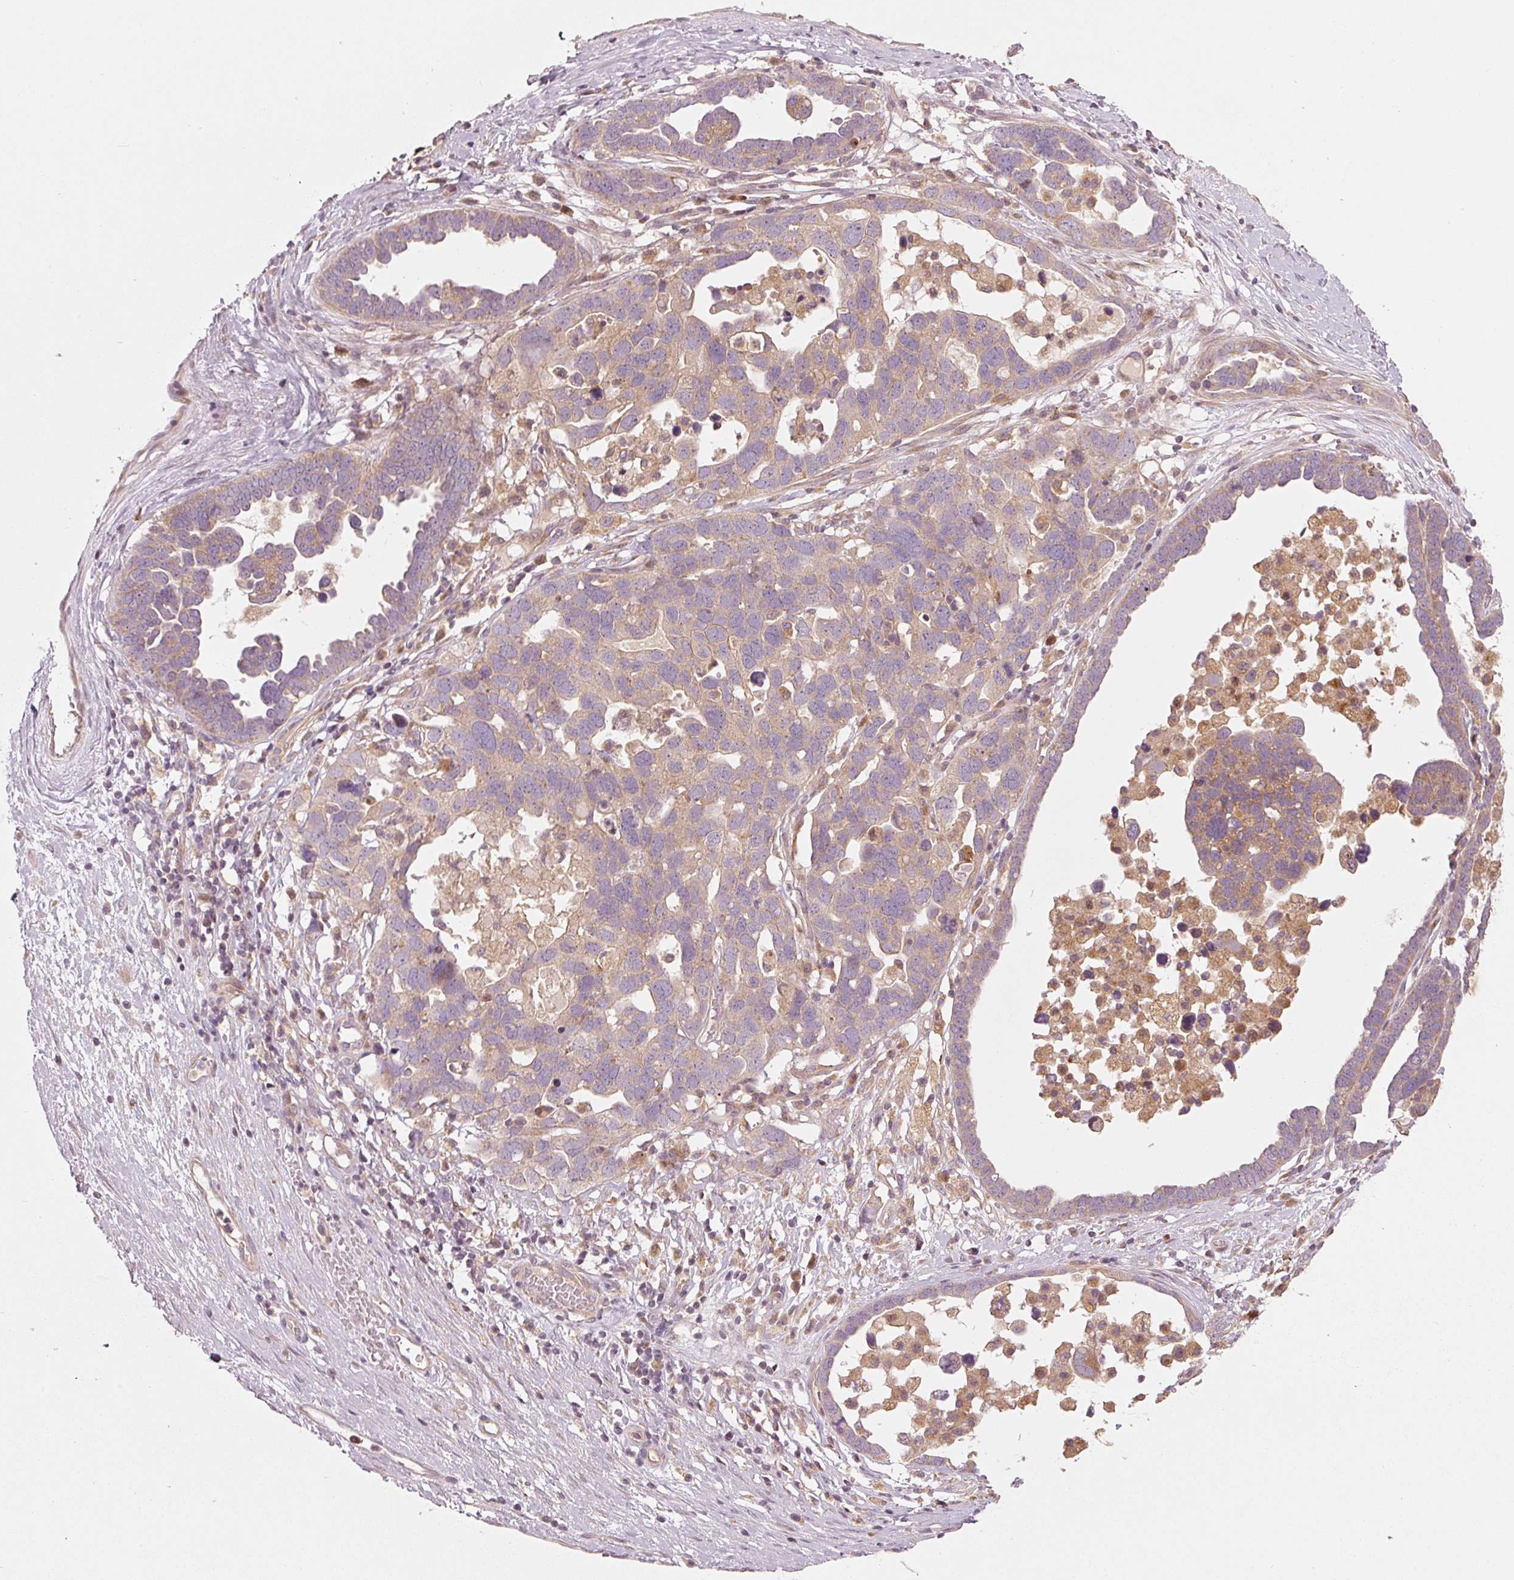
{"staining": {"intensity": "weak", "quantity": ">75%", "location": "cytoplasmic/membranous"}, "tissue": "ovarian cancer", "cell_type": "Tumor cells", "image_type": "cancer", "snomed": [{"axis": "morphology", "description": "Cystadenocarcinoma, serous, NOS"}, {"axis": "topography", "description": "Ovary"}], "caption": "Approximately >75% of tumor cells in human ovarian serous cystadenocarcinoma show weak cytoplasmic/membranous protein staining as visualized by brown immunohistochemical staining.", "gene": "MAP10", "patient": {"sex": "female", "age": 54}}